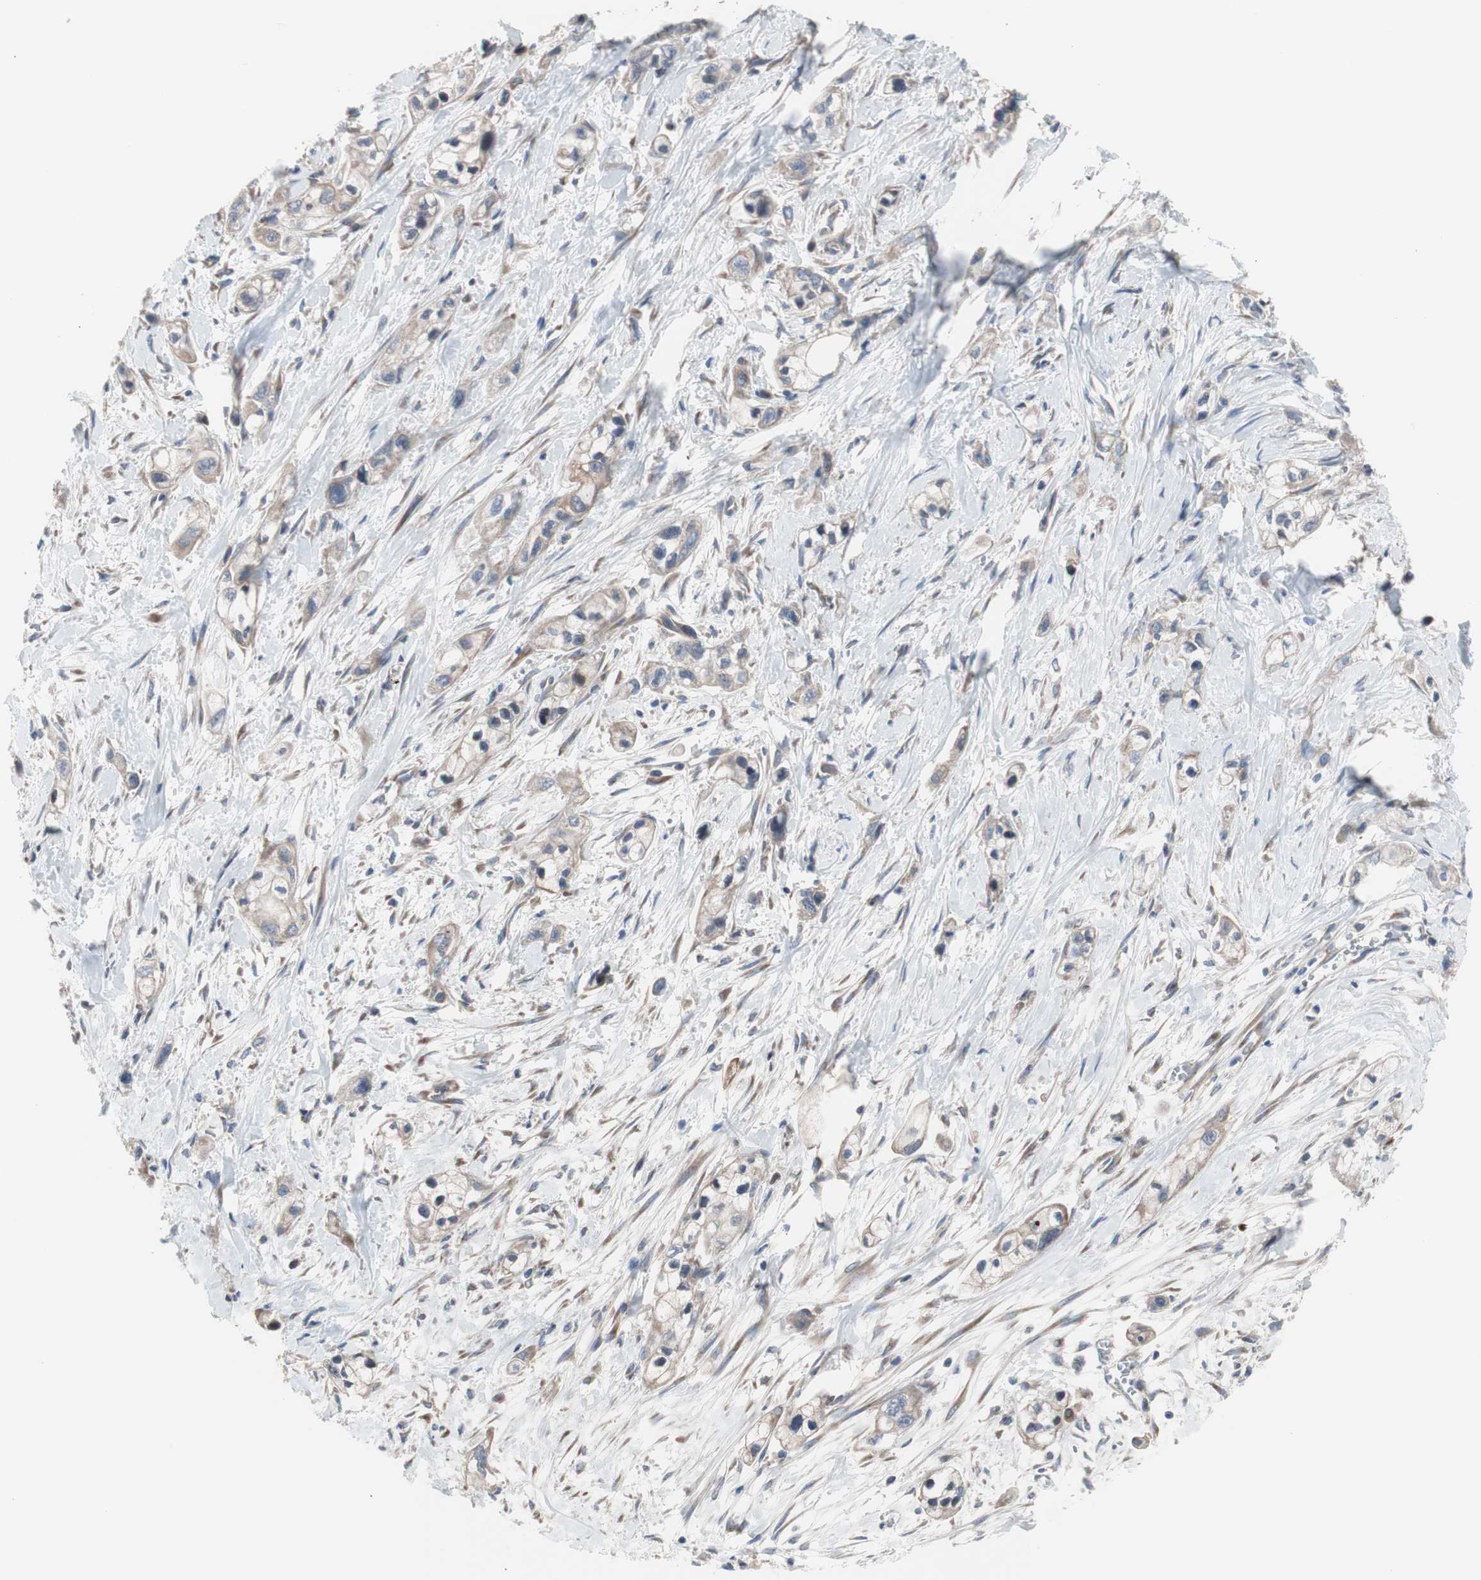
{"staining": {"intensity": "weak", "quantity": ">75%", "location": "cytoplasmic/membranous"}, "tissue": "pancreatic cancer", "cell_type": "Tumor cells", "image_type": "cancer", "snomed": [{"axis": "morphology", "description": "Adenocarcinoma, NOS"}, {"axis": "topography", "description": "Pancreas"}], "caption": "An image of pancreatic cancer stained for a protein shows weak cytoplasmic/membranous brown staining in tumor cells. (Brightfield microscopy of DAB IHC at high magnification).", "gene": "KANSL1", "patient": {"sex": "male", "age": 74}}